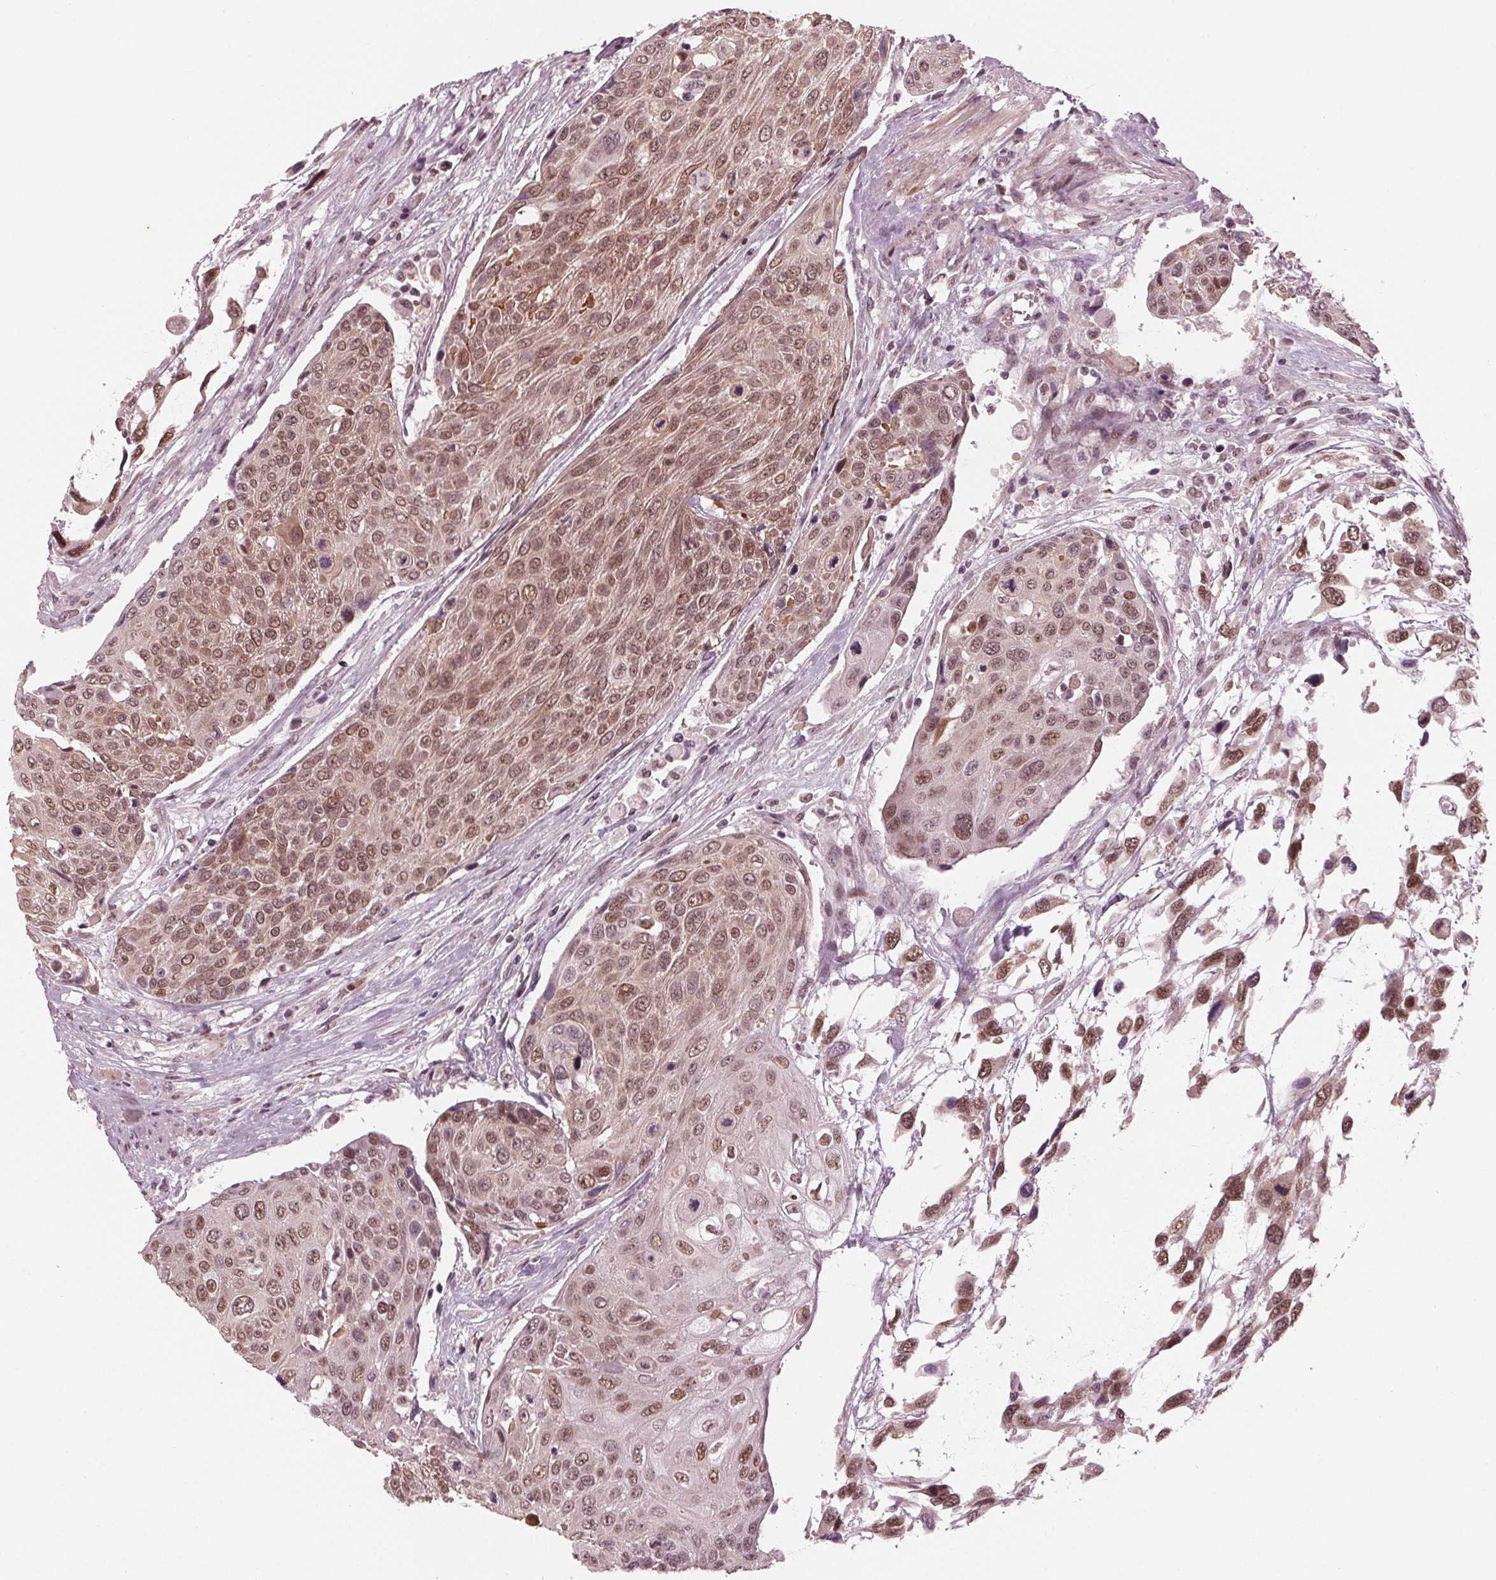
{"staining": {"intensity": "moderate", "quantity": ">75%", "location": "cytoplasmic/membranous,nuclear"}, "tissue": "urothelial cancer", "cell_type": "Tumor cells", "image_type": "cancer", "snomed": [{"axis": "morphology", "description": "Urothelial carcinoma, High grade"}, {"axis": "topography", "description": "Urinary bladder"}], "caption": "The photomicrograph reveals a brown stain indicating the presence of a protein in the cytoplasmic/membranous and nuclear of tumor cells in urothelial cancer. Nuclei are stained in blue.", "gene": "DNMT3L", "patient": {"sex": "female", "age": 70}}